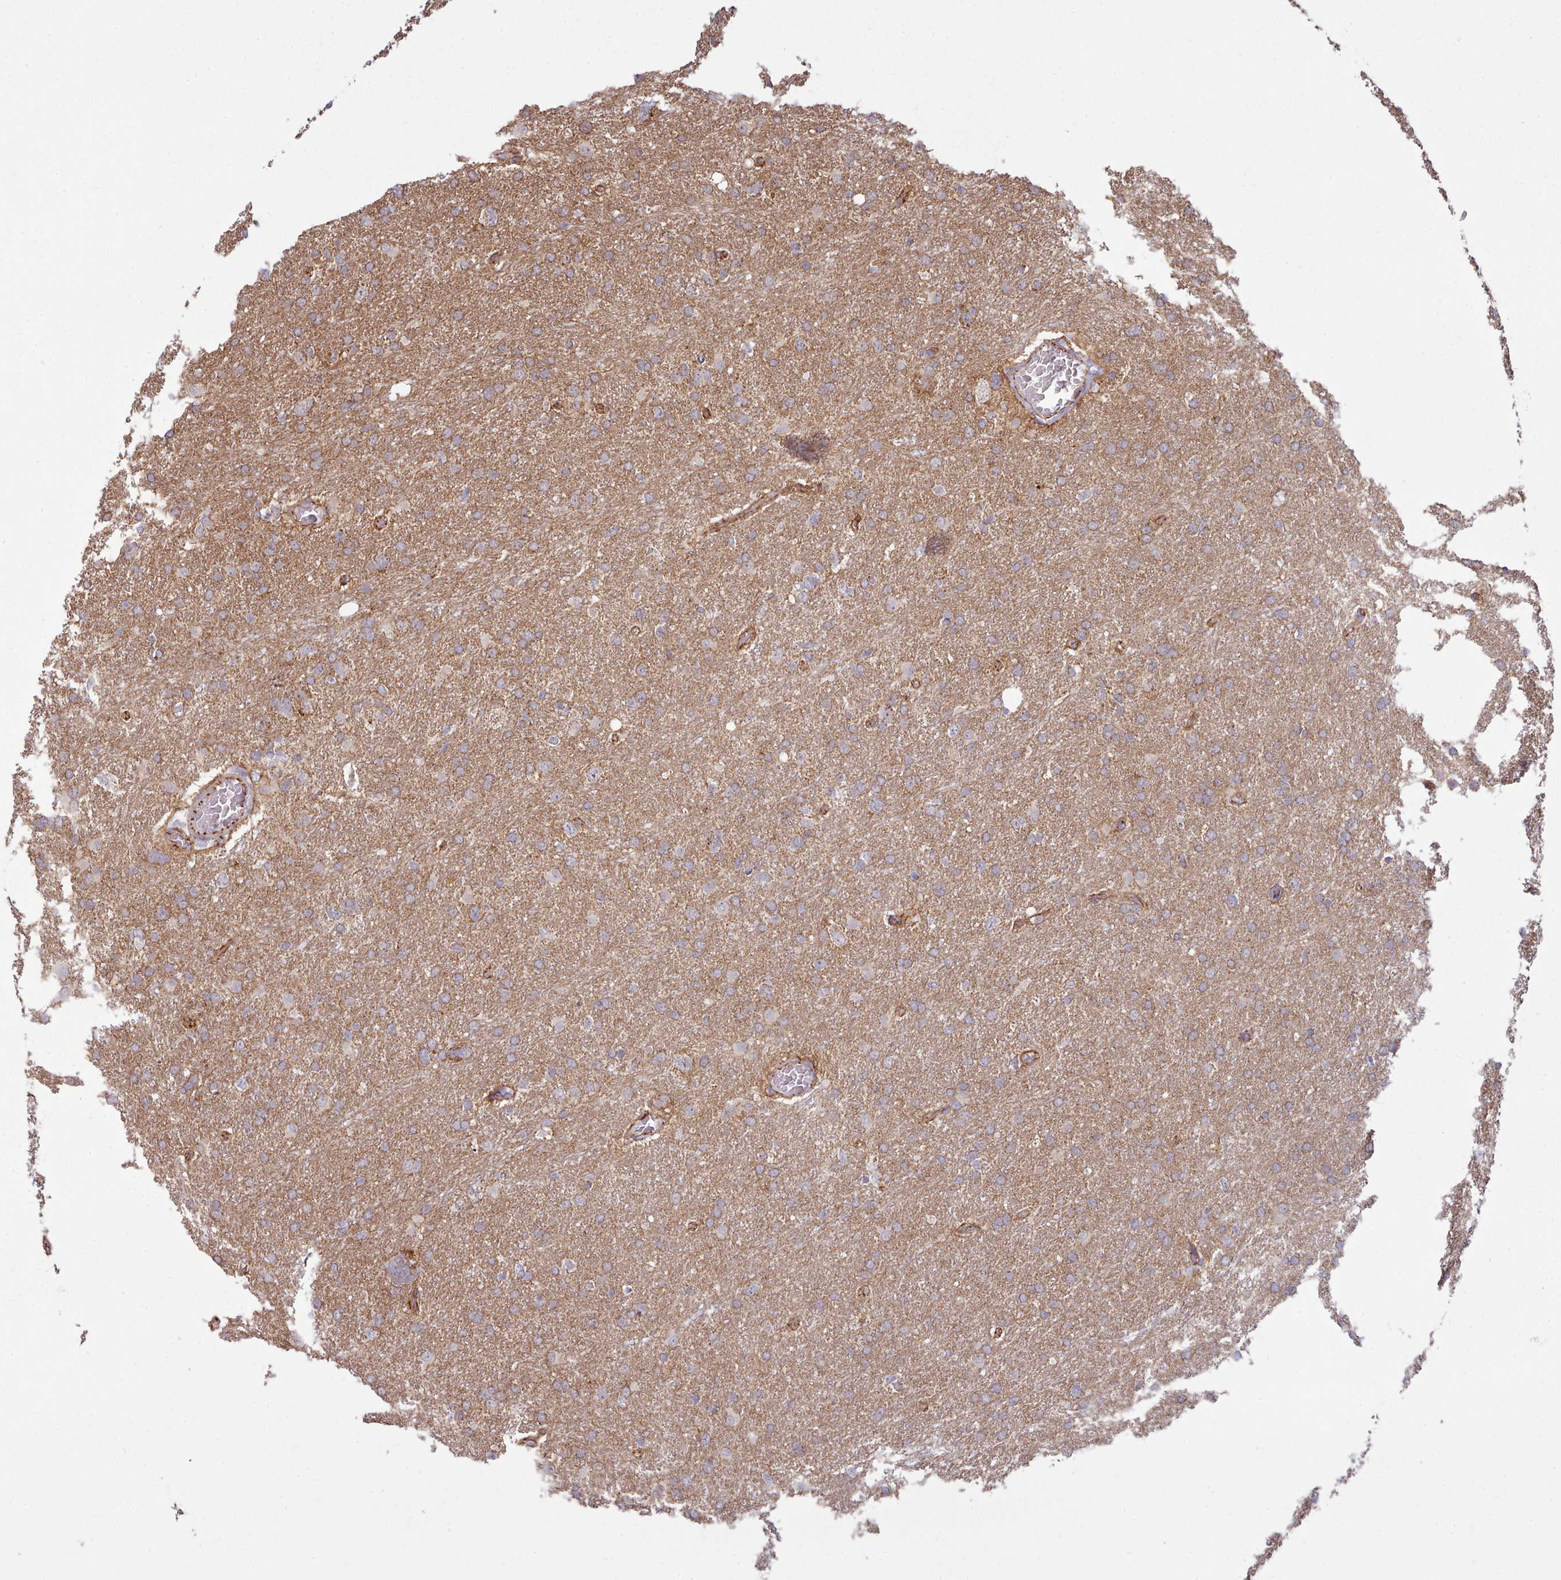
{"staining": {"intensity": "moderate", "quantity": ">75%", "location": "cytoplasmic/membranous"}, "tissue": "glioma", "cell_type": "Tumor cells", "image_type": "cancer", "snomed": [{"axis": "morphology", "description": "Glioma, malignant, High grade"}, {"axis": "topography", "description": "Brain"}], "caption": "Immunohistochemical staining of human malignant glioma (high-grade) shows medium levels of moderate cytoplasmic/membranous protein staining in about >75% of tumor cells.", "gene": "MRPL46", "patient": {"sex": "male", "age": 61}}